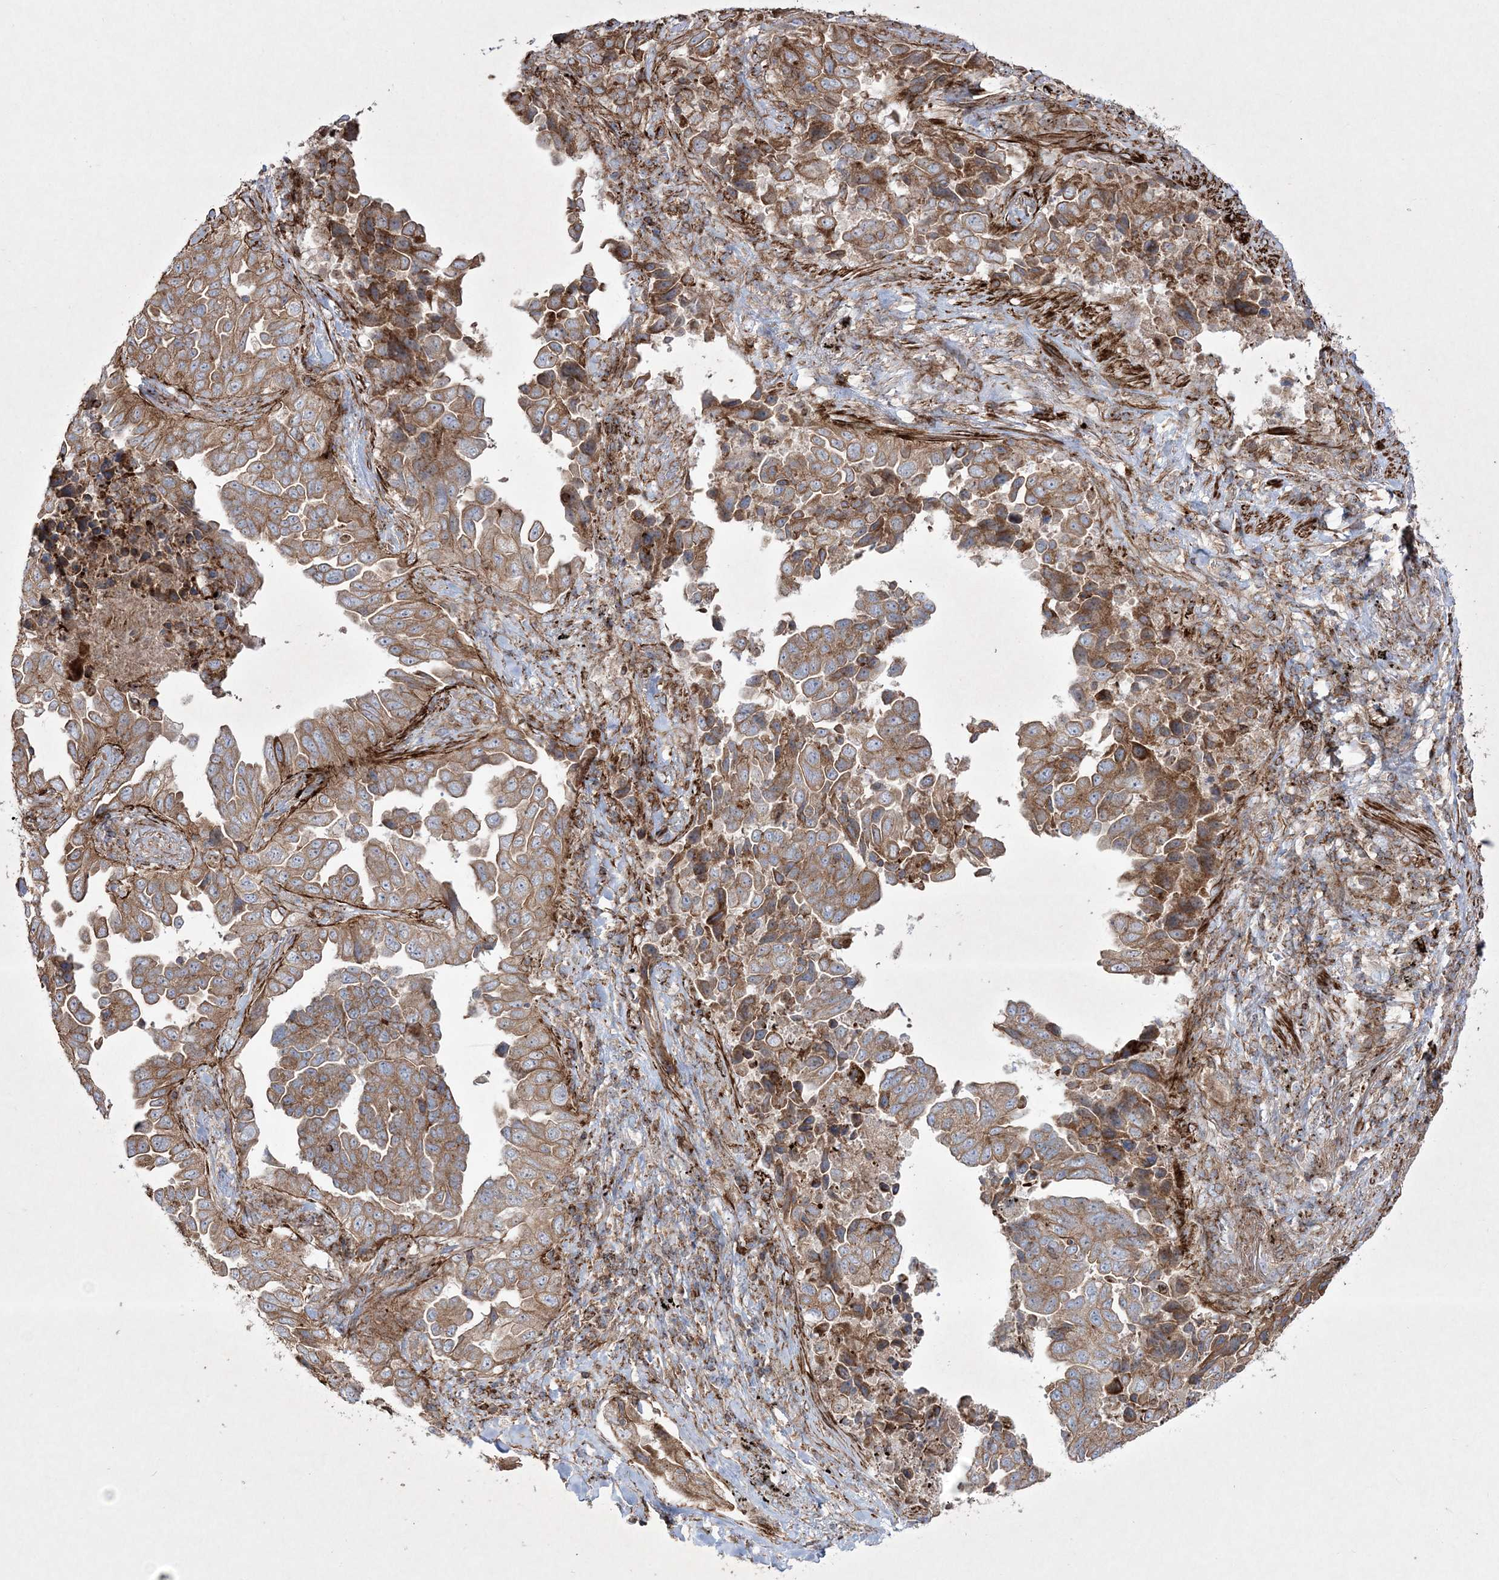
{"staining": {"intensity": "moderate", "quantity": ">75%", "location": "cytoplasmic/membranous"}, "tissue": "lung cancer", "cell_type": "Tumor cells", "image_type": "cancer", "snomed": [{"axis": "morphology", "description": "Adenocarcinoma, NOS"}, {"axis": "topography", "description": "Lung"}], "caption": "This histopathology image shows adenocarcinoma (lung) stained with immunohistochemistry (IHC) to label a protein in brown. The cytoplasmic/membranous of tumor cells show moderate positivity for the protein. Nuclei are counter-stained blue.", "gene": "RICTOR", "patient": {"sex": "female", "age": 51}}